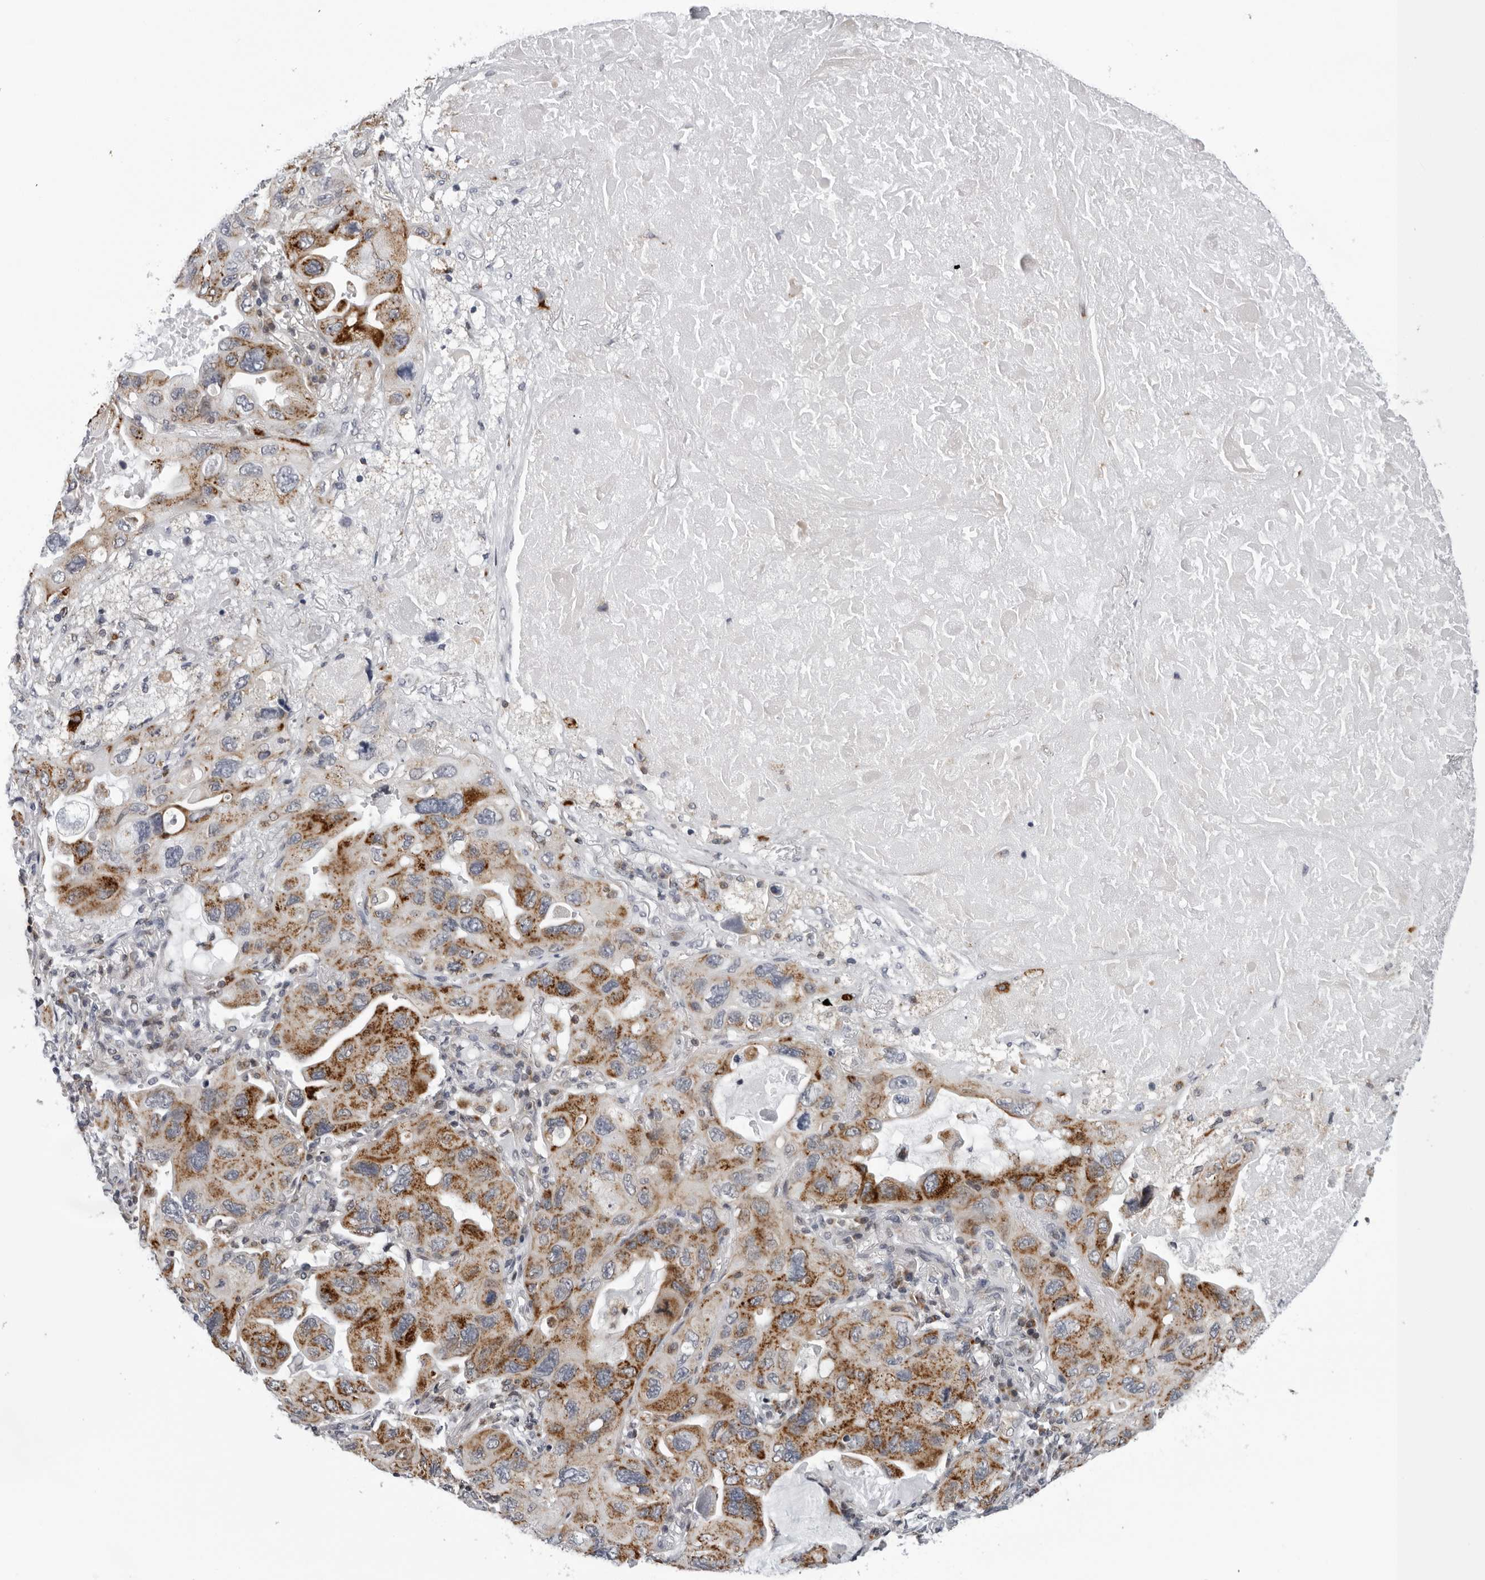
{"staining": {"intensity": "strong", "quantity": "25%-75%", "location": "cytoplasmic/membranous"}, "tissue": "lung cancer", "cell_type": "Tumor cells", "image_type": "cancer", "snomed": [{"axis": "morphology", "description": "Squamous cell carcinoma, NOS"}, {"axis": "topography", "description": "Lung"}], "caption": "The image shows a brown stain indicating the presence of a protein in the cytoplasmic/membranous of tumor cells in lung squamous cell carcinoma.", "gene": "CPT2", "patient": {"sex": "female", "age": 73}}